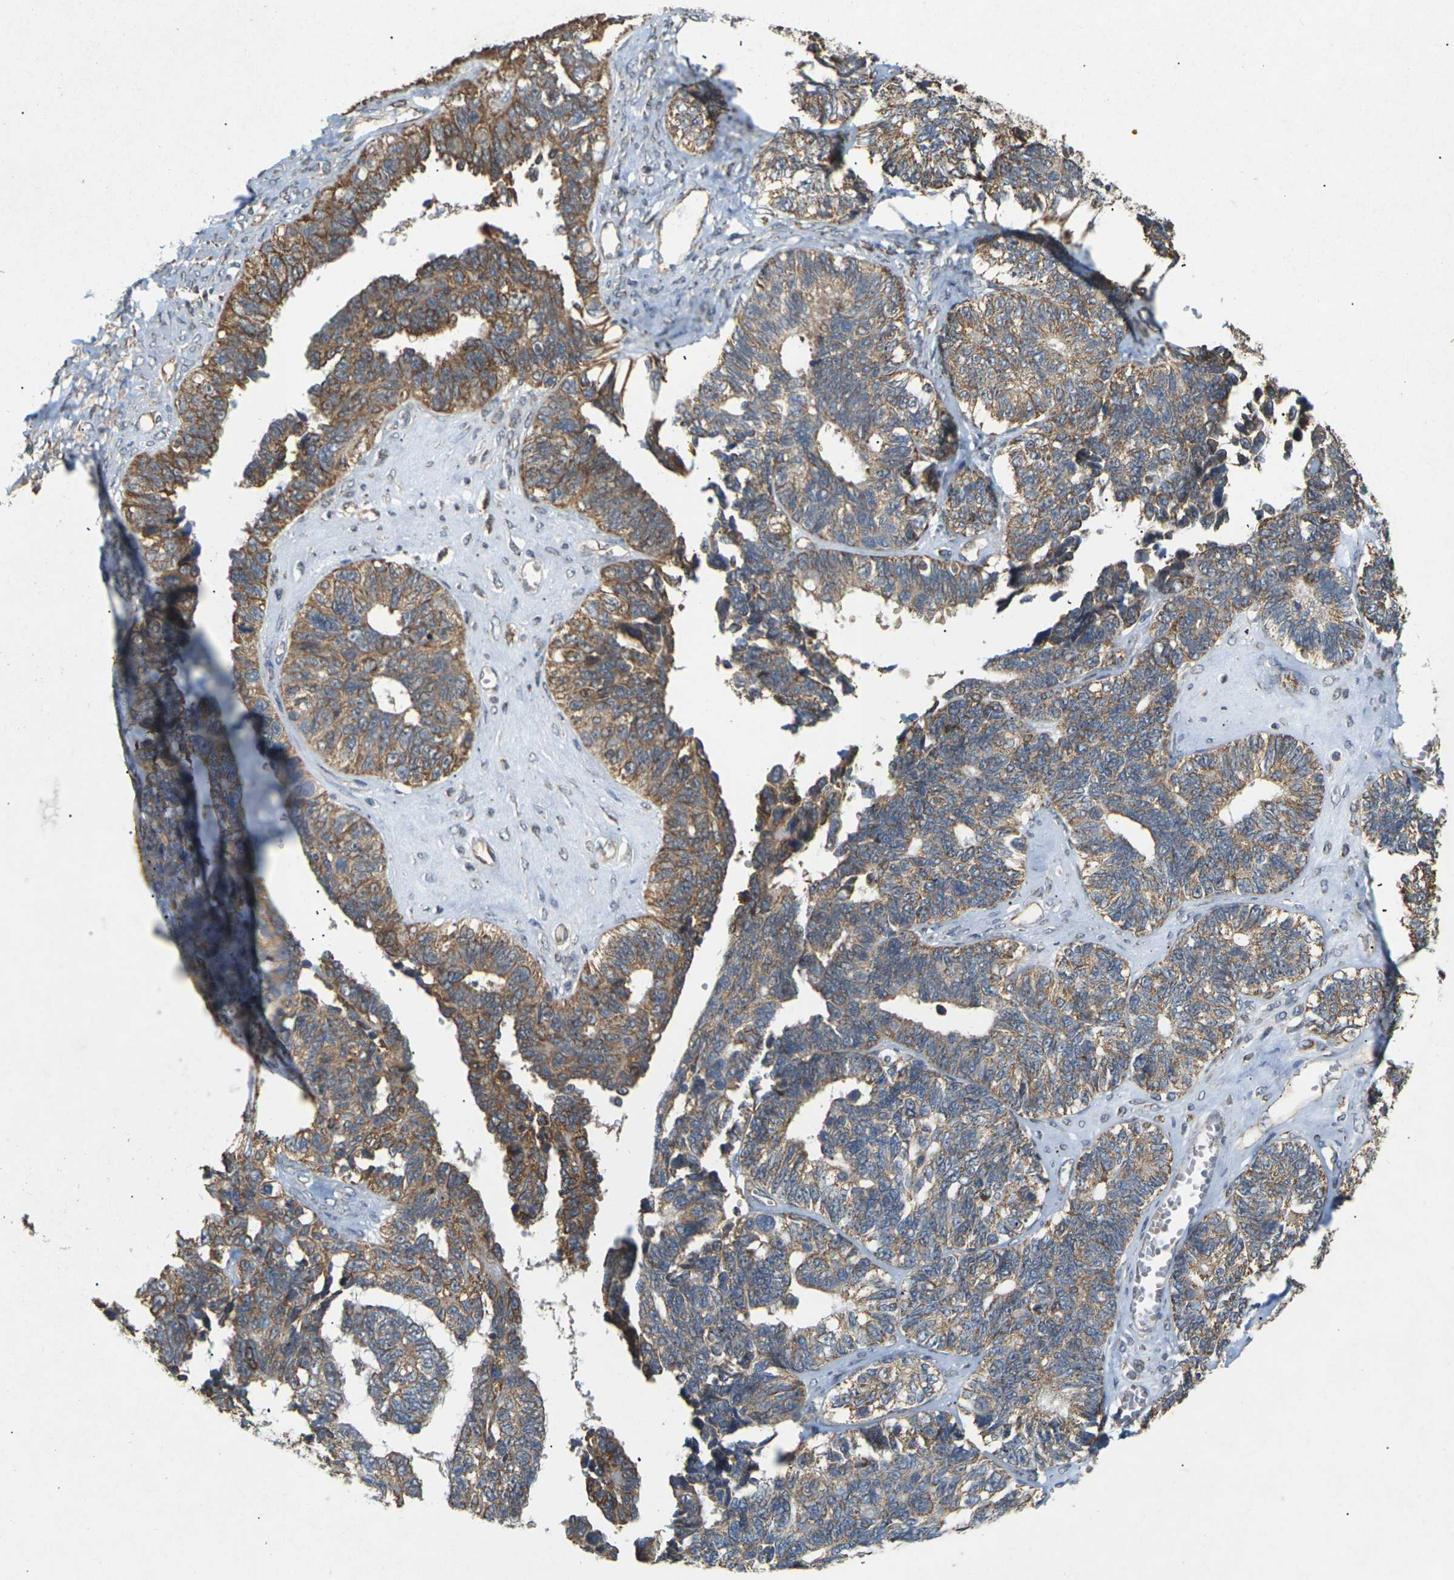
{"staining": {"intensity": "moderate", "quantity": ">75%", "location": "cytoplasmic/membranous"}, "tissue": "ovarian cancer", "cell_type": "Tumor cells", "image_type": "cancer", "snomed": [{"axis": "morphology", "description": "Cystadenocarcinoma, serous, NOS"}, {"axis": "topography", "description": "Ovary"}], "caption": "Protein analysis of ovarian cancer (serous cystadenocarcinoma) tissue exhibits moderate cytoplasmic/membranous expression in approximately >75% of tumor cells.", "gene": "KSR1", "patient": {"sex": "female", "age": 79}}